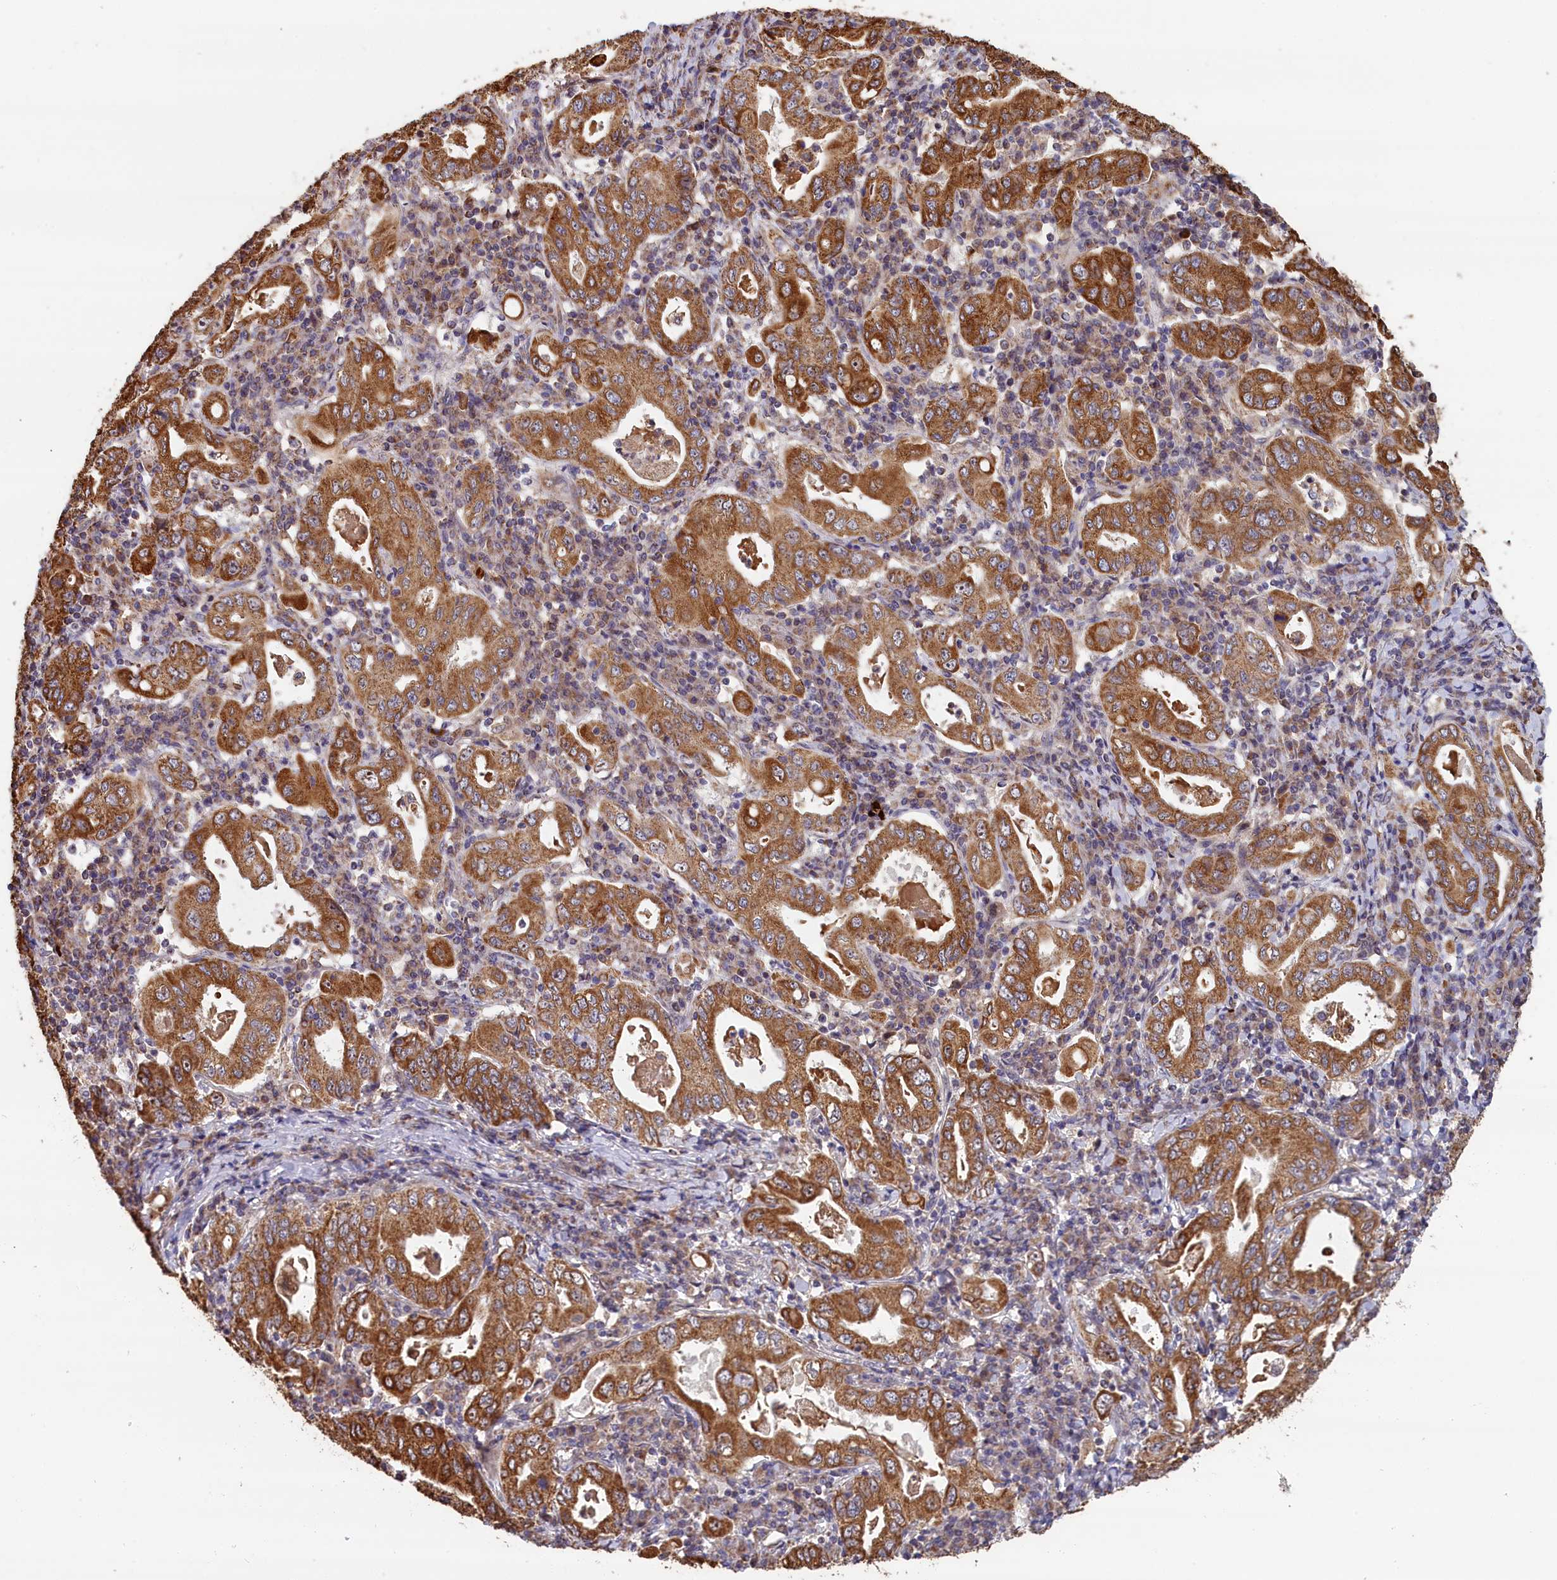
{"staining": {"intensity": "strong", "quantity": ">75%", "location": "cytoplasmic/membranous"}, "tissue": "stomach cancer", "cell_type": "Tumor cells", "image_type": "cancer", "snomed": [{"axis": "morphology", "description": "Normal tissue, NOS"}, {"axis": "morphology", "description": "Adenocarcinoma, NOS"}, {"axis": "topography", "description": "Esophagus"}, {"axis": "topography", "description": "Stomach, upper"}, {"axis": "topography", "description": "Peripheral nerve tissue"}], "caption": "Tumor cells exhibit strong cytoplasmic/membranous expression in about >75% of cells in stomach cancer. (DAB IHC with brightfield microscopy, high magnification).", "gene": "ZNF816", "patient": {"sex": "male", "age": 62}}